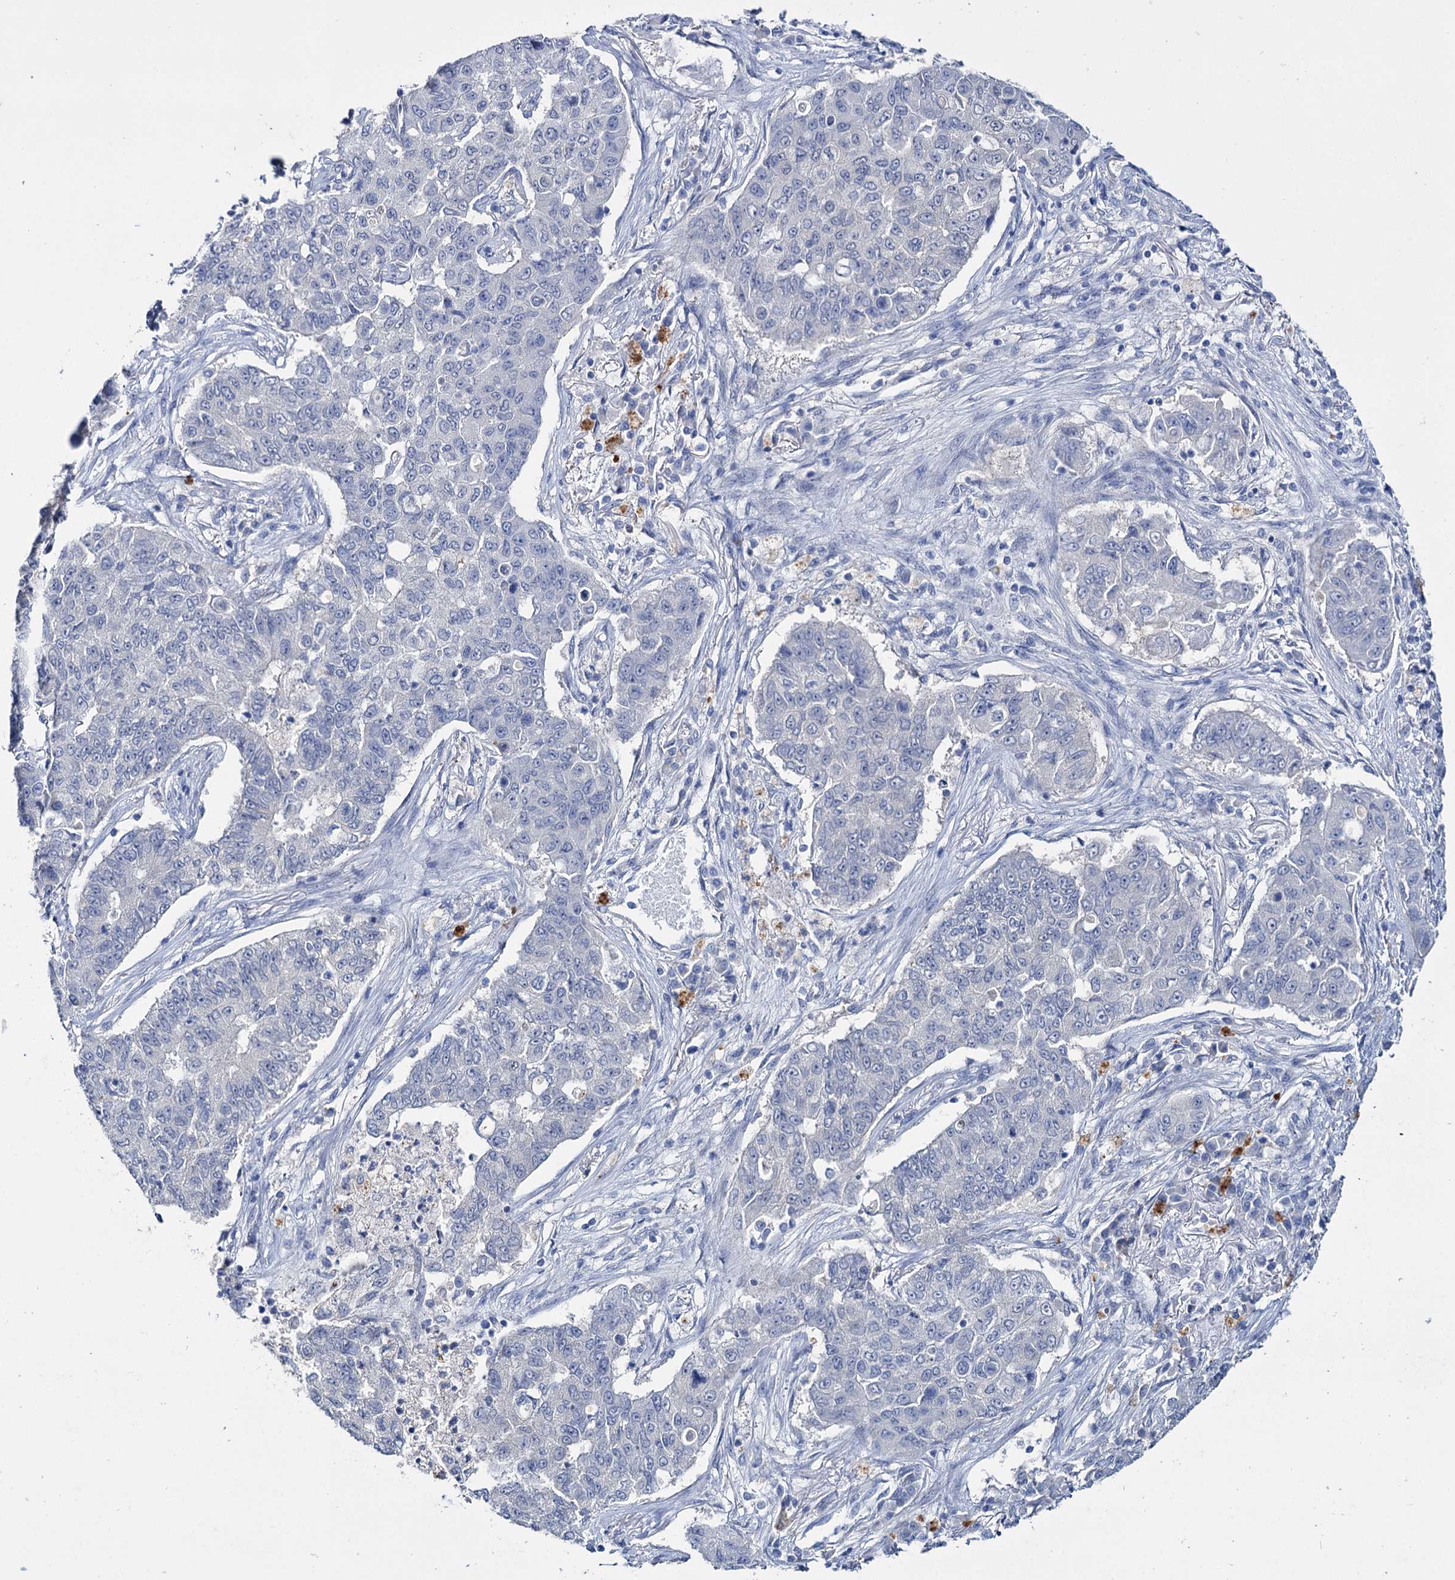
{"staining": {"intensity": "negative", "quantity": "none", "location": "none"}, "tissue": "lung cancer", "cell_type": "Tumor cells", "image_type": "cancer", "snomed": [{"axis": "morphology", "description": "Squamous cell carcinoma, NOS"}, {"axis": "topography", "description": "Lung"}], "caption": "Protein analysis of lung cancer (squamous cell carcinoma) demonstrates no significant staining in tumor cells. (DAB immunohistochemistry visualized using brightfield microscopy, high magnification).", "gene": "LYZL4", "patient": {"sex": "male", "age": 74}}